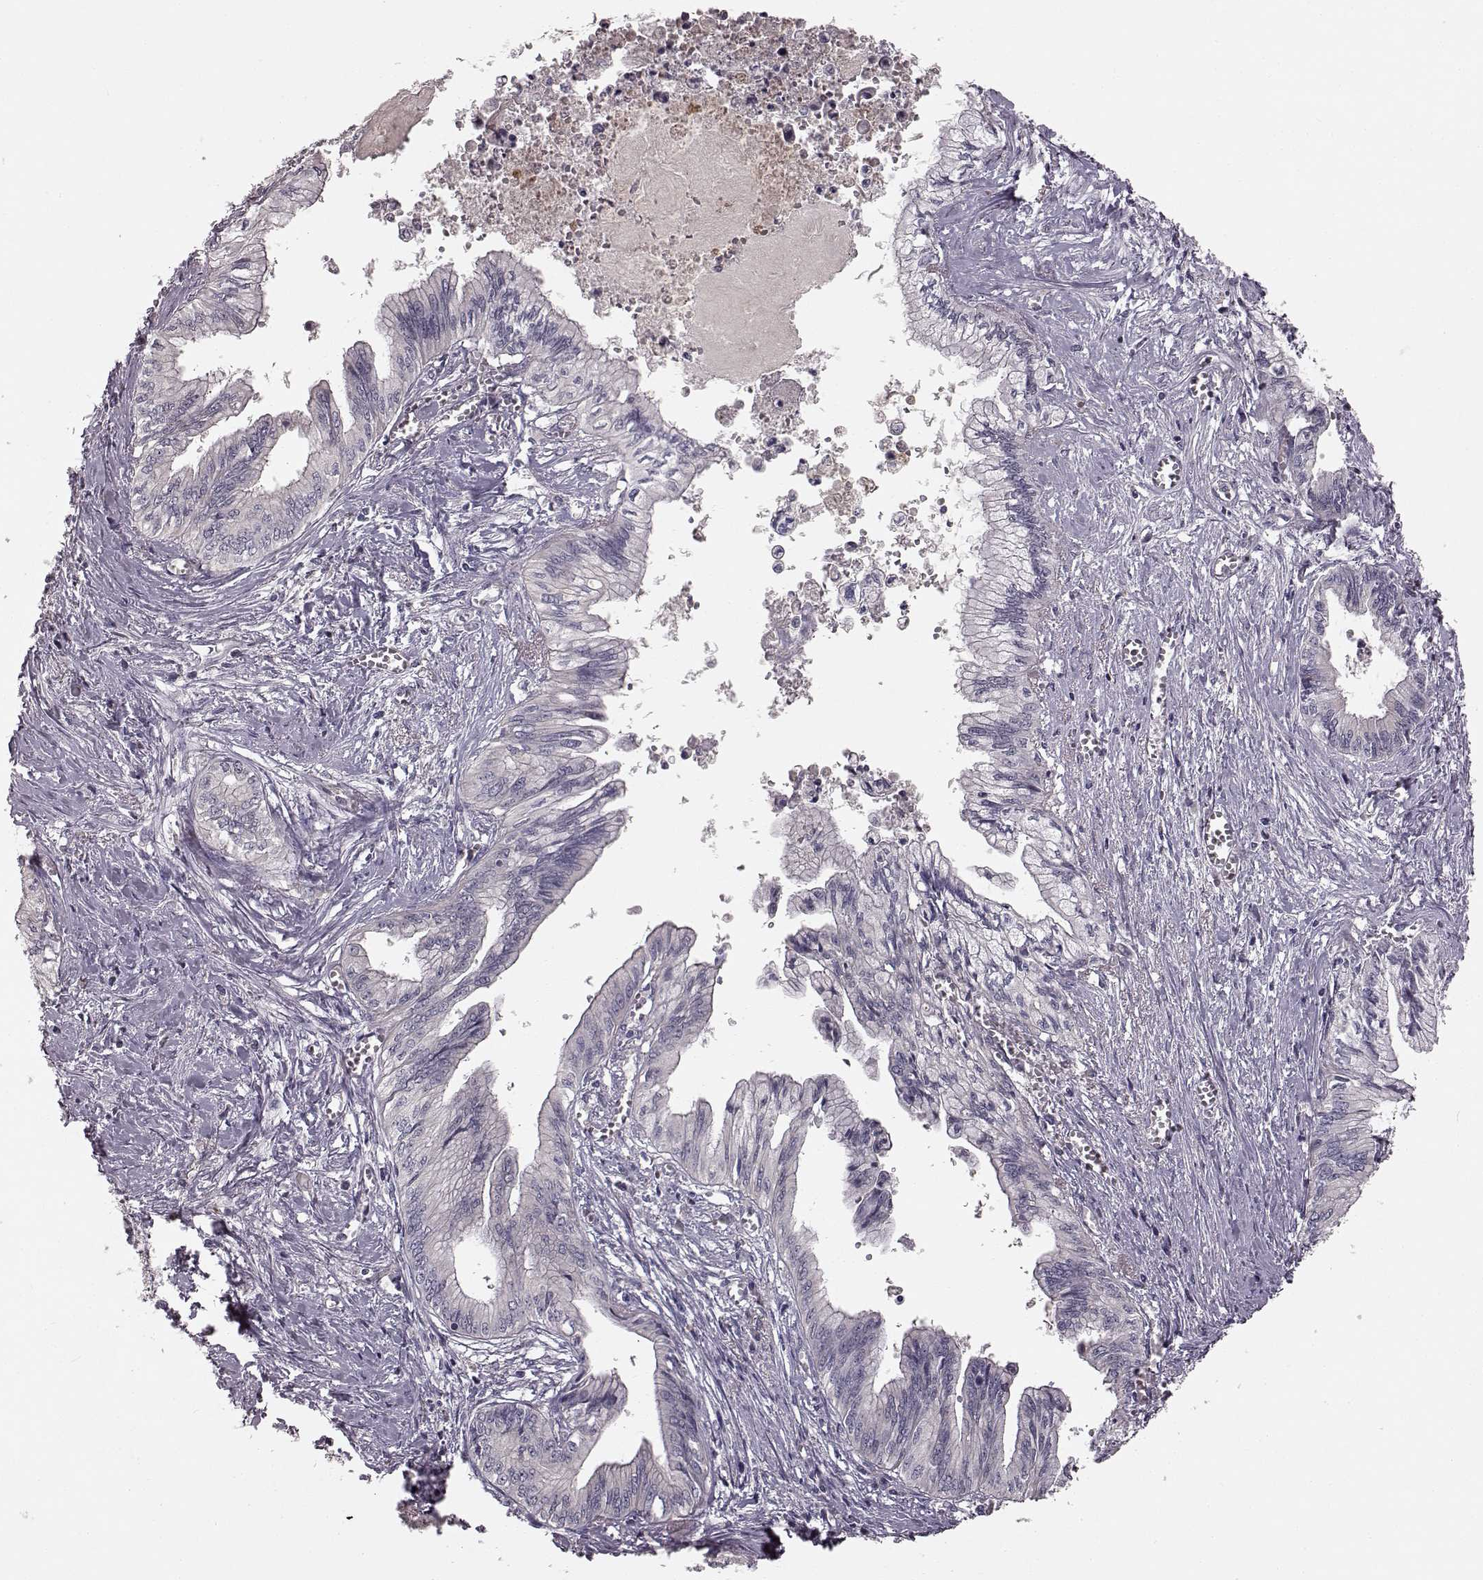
{"staining": {"intensity": "negative", "quantity": "none", "location": "none"}, "tissue": "pancreatic cancer", "cell_type": "Tumor cells", "image_type": "cancer", "snomed": [{"axis": "morphology", "description": "Adenocarcinoma, NOS"}, {"axis": "topography", "description": "Pancreas"}], "caption": "A photomicrograph of human pancreatic cancer is negative for staining in tumor cells.", "gene": "SLC22A18", "patient": {"sex": "female", "age": 61}}